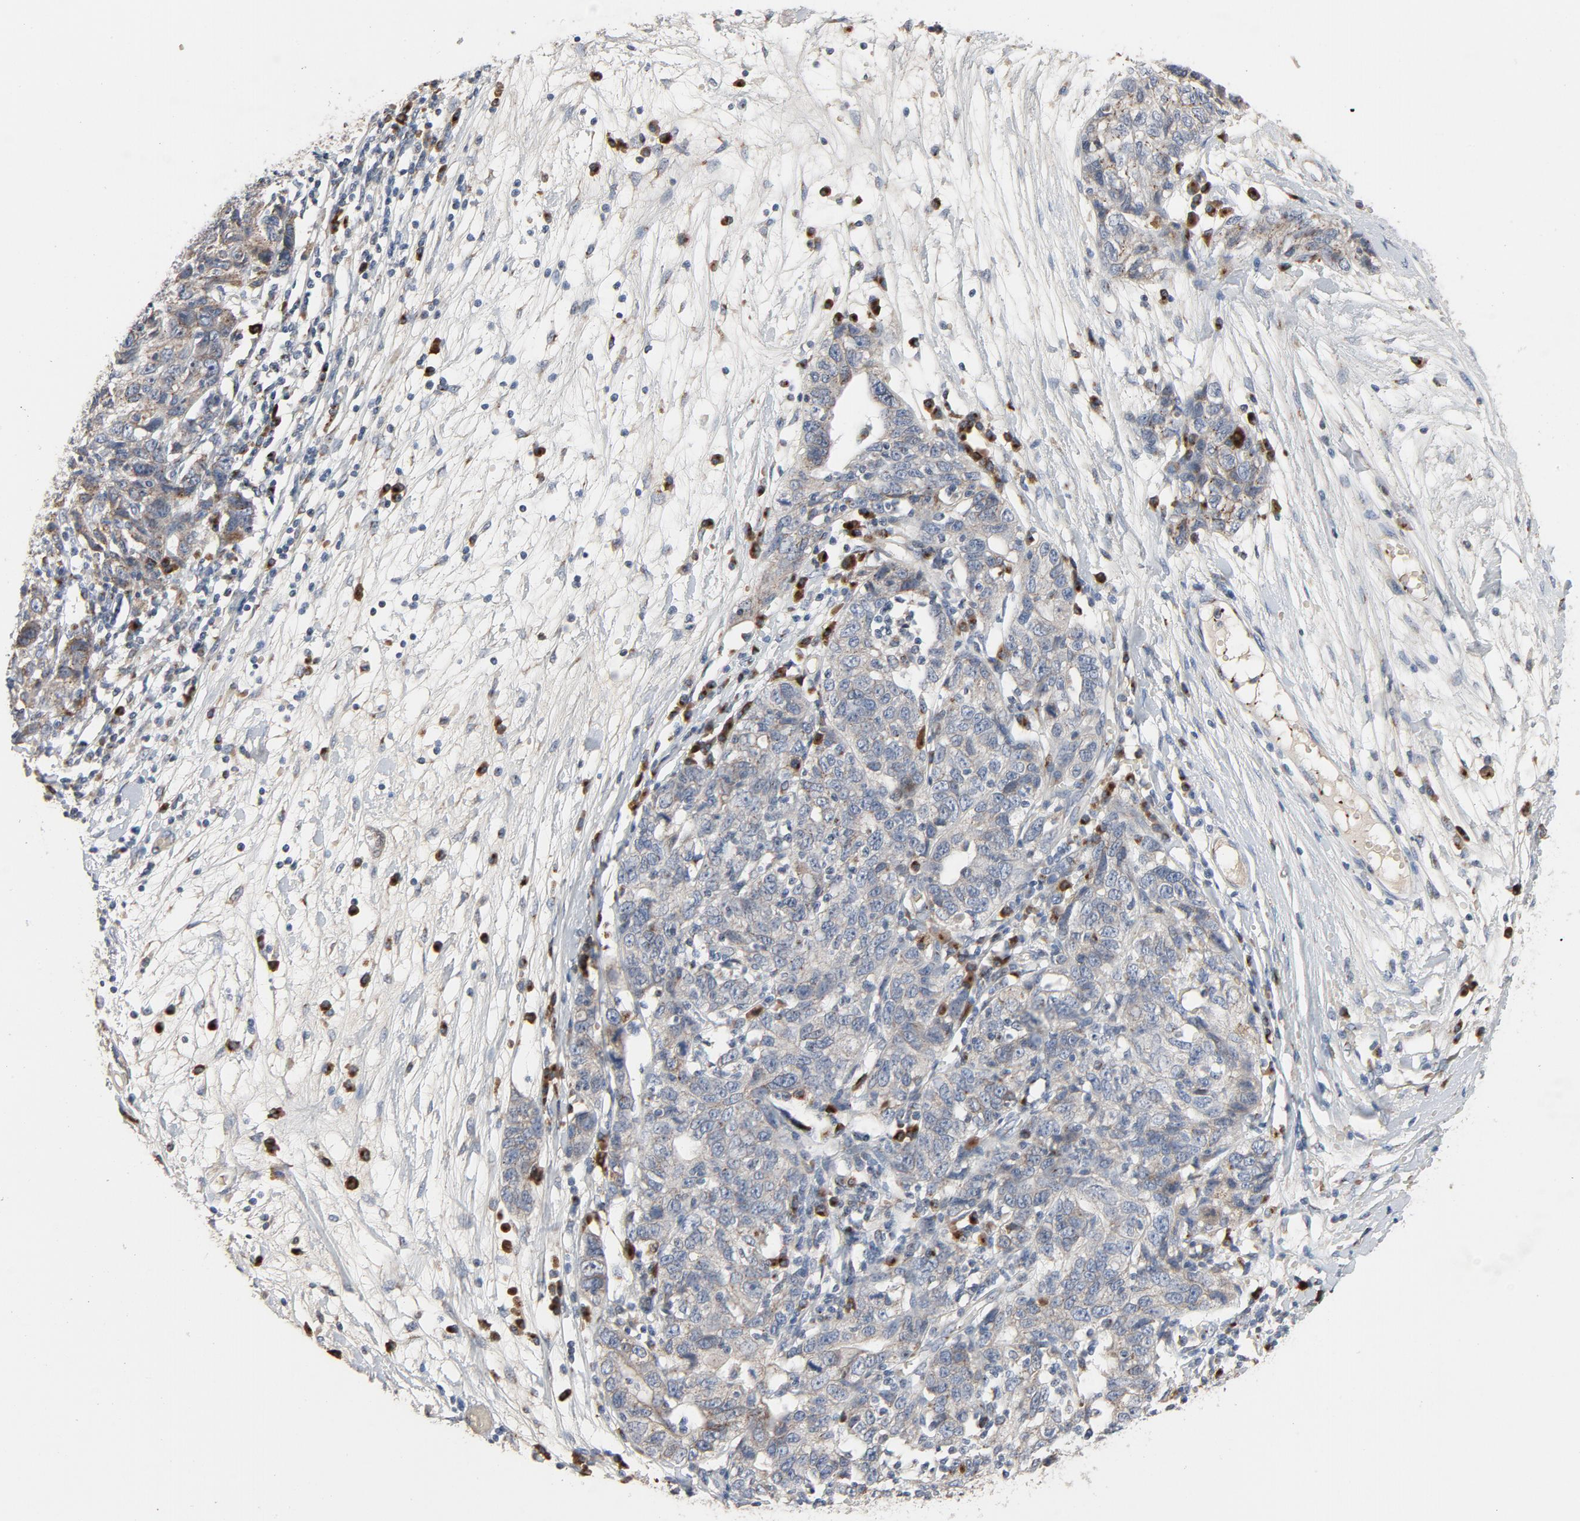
{"staining": {"intensity": "negative", "quantity": "none", "location": "none"}, "tissue": "ovarian cancer", "cell_type": "Tumor cells", "image_type": "cancer", "snomed": [{"axis": "morphology", "description": "Cystadenocarcinoma, serous, NOS"}, {"axis": "topography", "description": "Ovary"}], "caption": "DAB immunohistochemical staining of serous cystadenocarcinoma (ovarian) shows no significant positivity in tumor cells.", "gene": "LMAN2", "patient": {"sex": "female", "age": 63}}